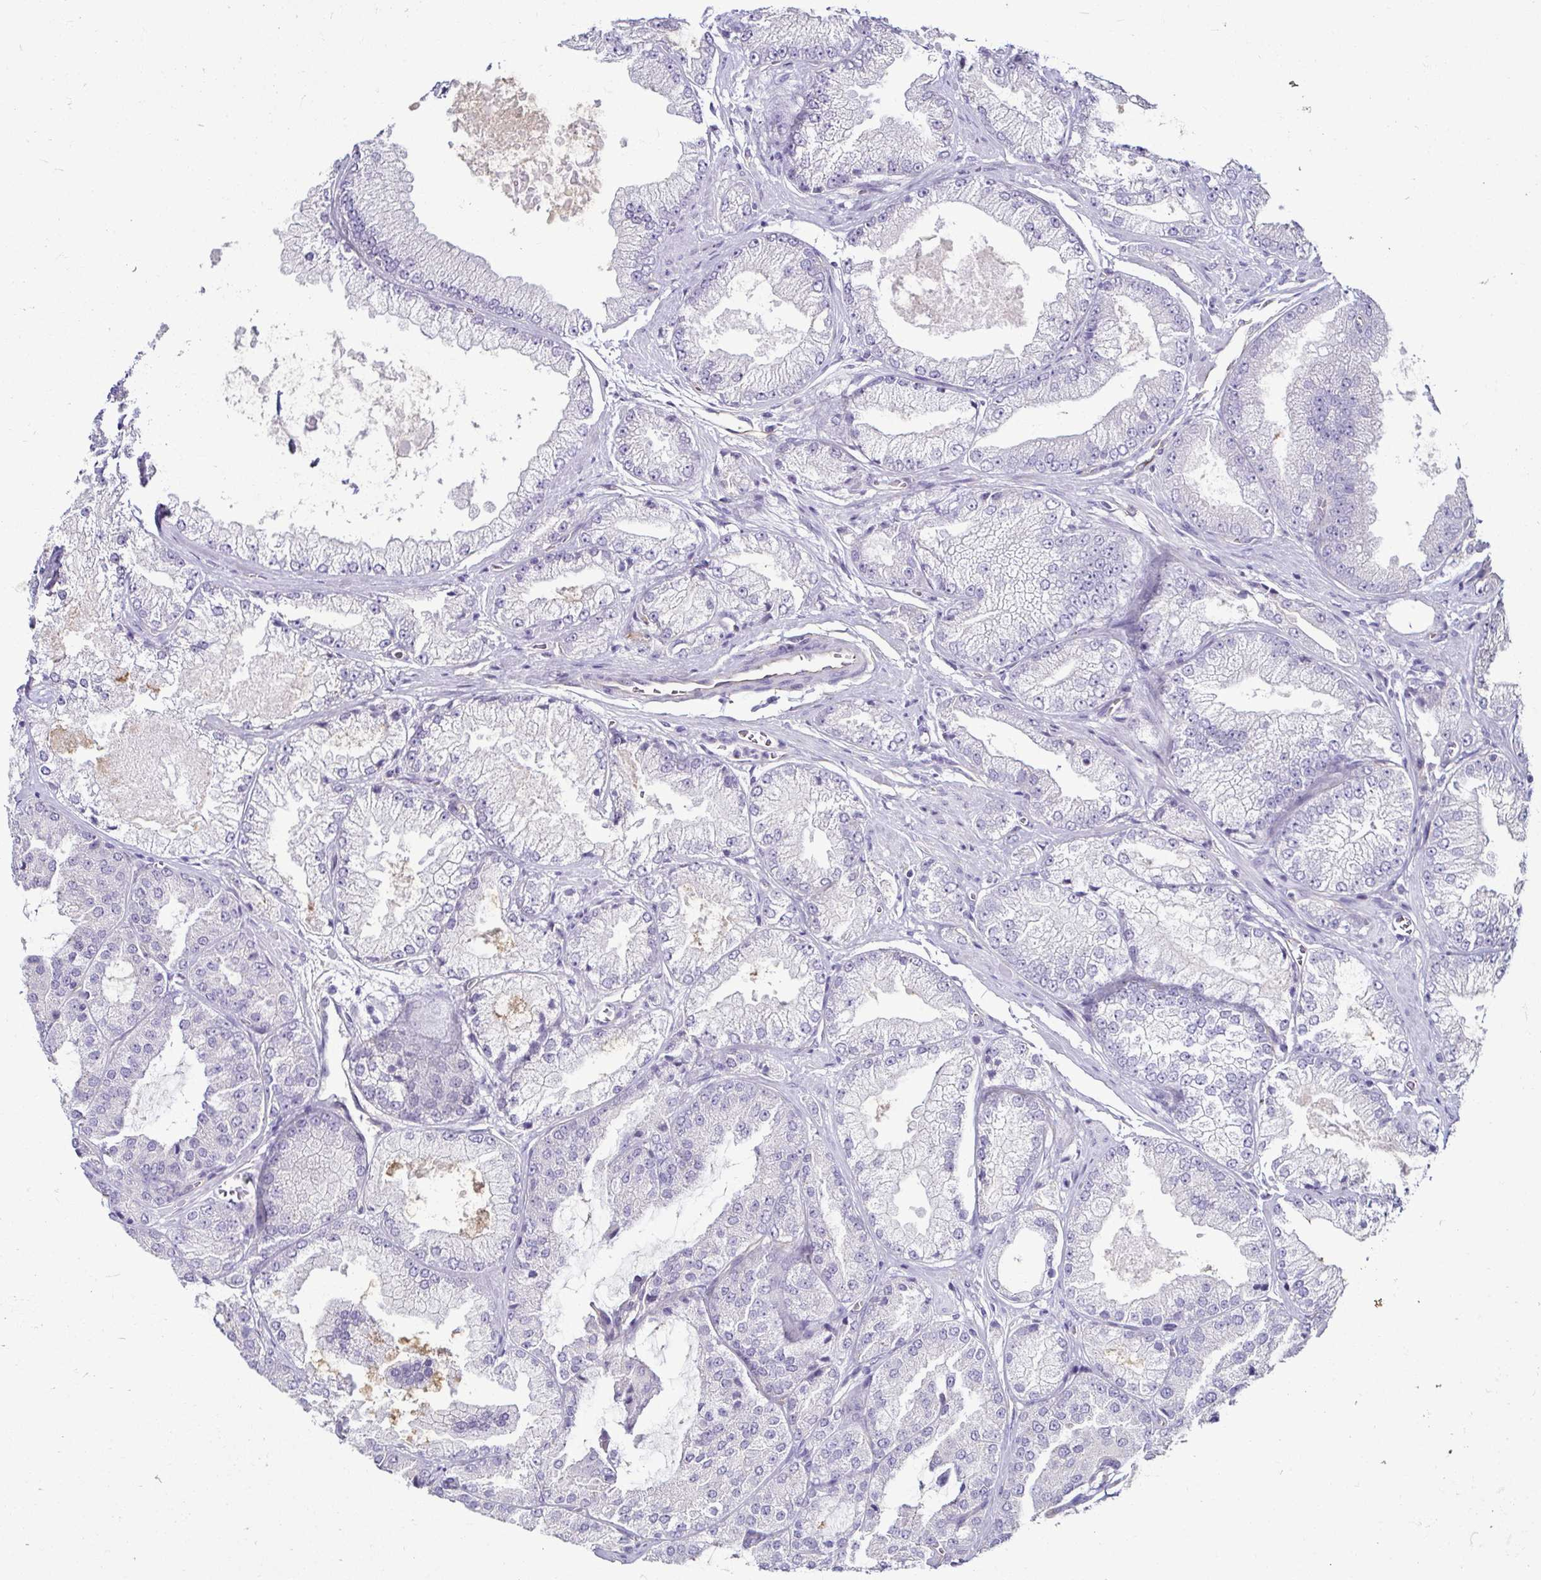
{"staining": {"intensity": "negative", "quantity": "none", "location": "none"}, "tissue": "prostate cancer", "cell_type": "Tumor cells", "image_type": "cancer", "snomed": [{"axis": "morphology", "description": "Adenocarcinoma, High grade"}, {"axis": "topography", "description": "Prostate"}], "caption": "Tumor cells are negative for protein expression in human prostate cancer.", "gene": "CASP14", "patient": {"sex": "male", "age": 68}}